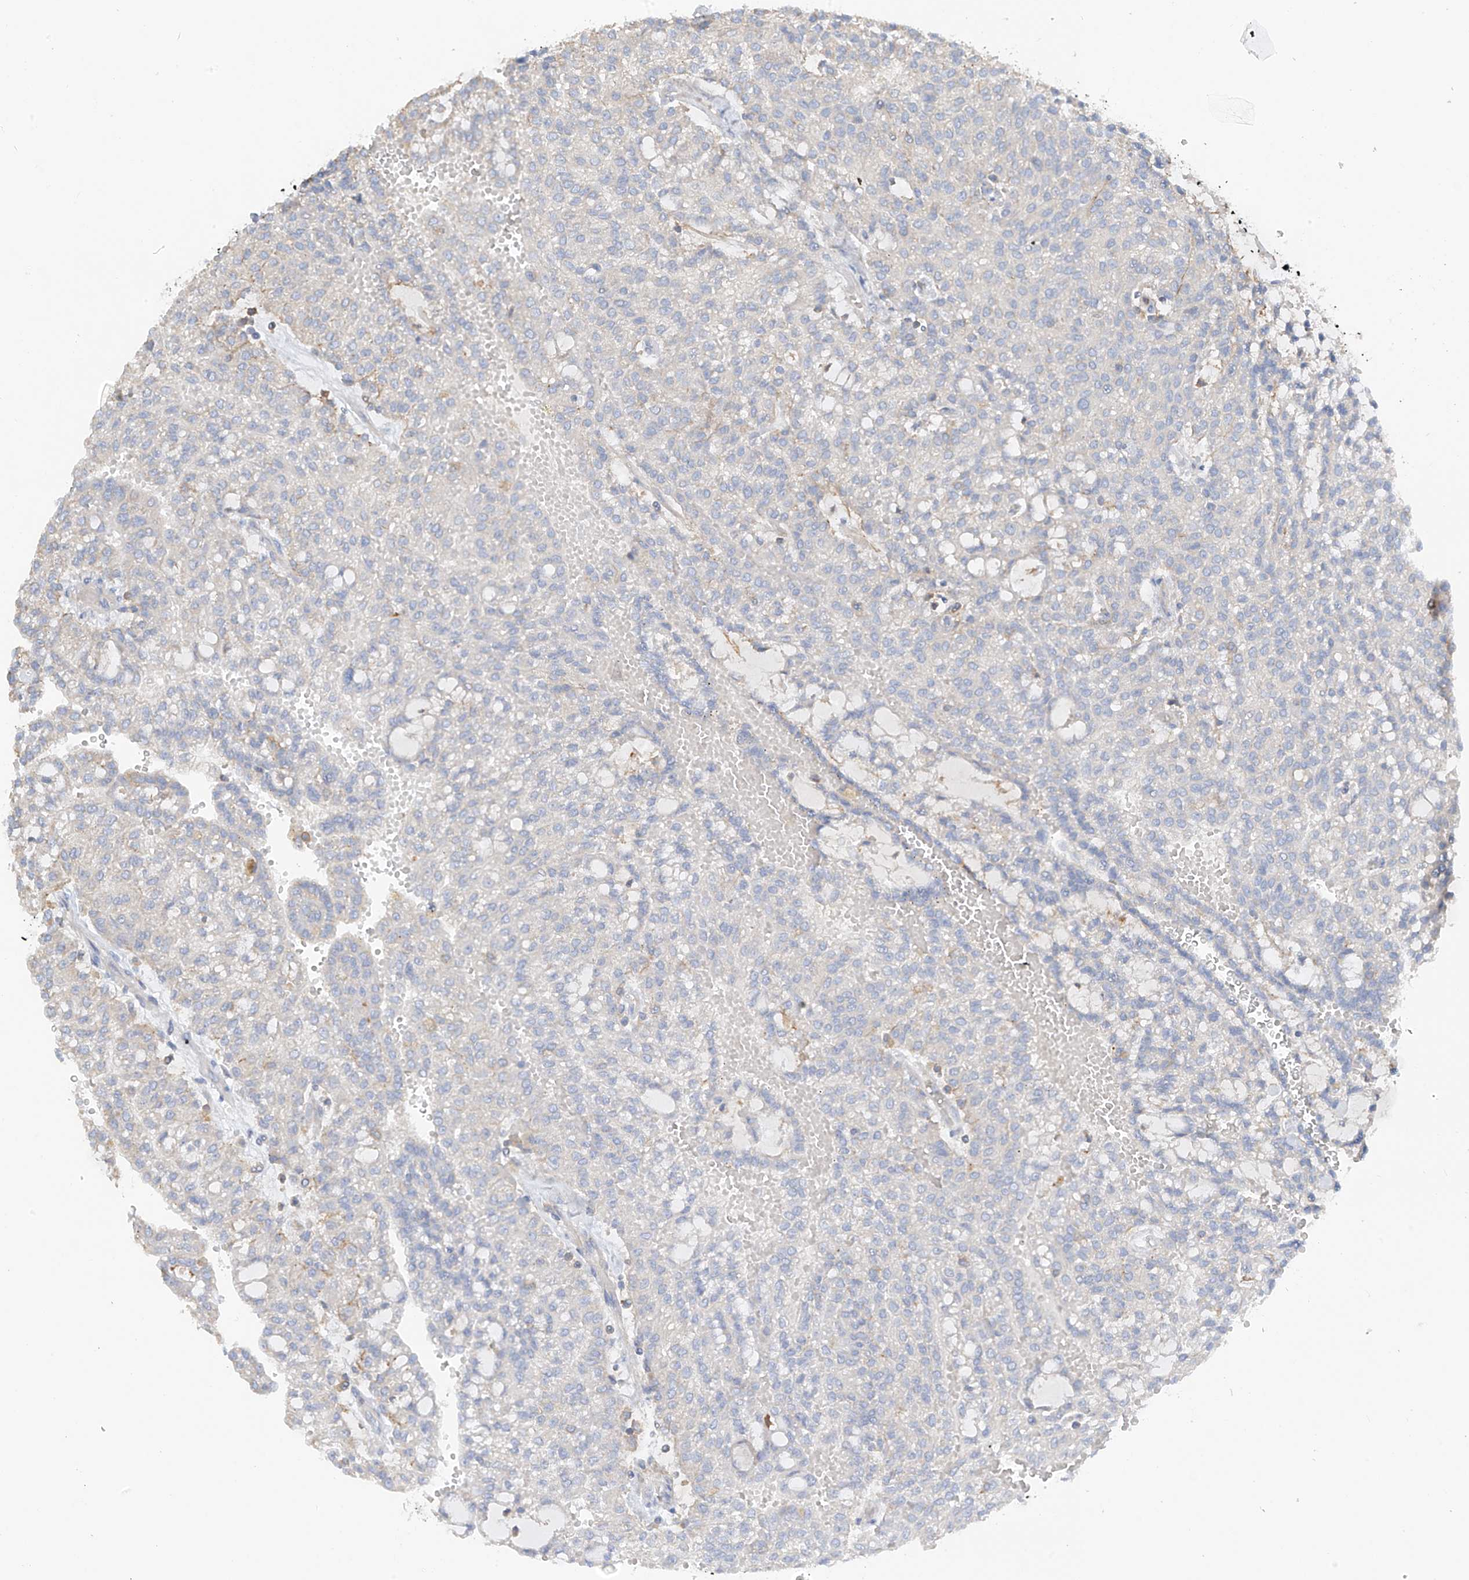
{"staining": {"intensity": "negative", "quantity": "none", "location": "none"}, "tissue": "renal cancer", "cell_type": "Tumor cells", "image_type": "cancer", "snomed": [{"axis": "morphology", "description": "Adenocarcinoma, NOS"}, {"axis": "topography", "description": "Kidney"}], "caption": "Tumor cells show no significant protein positivity in renal cancer (adenocarcinoma).", "gene": "NALCN", "patient": {"sex": "male", "age": 63}}